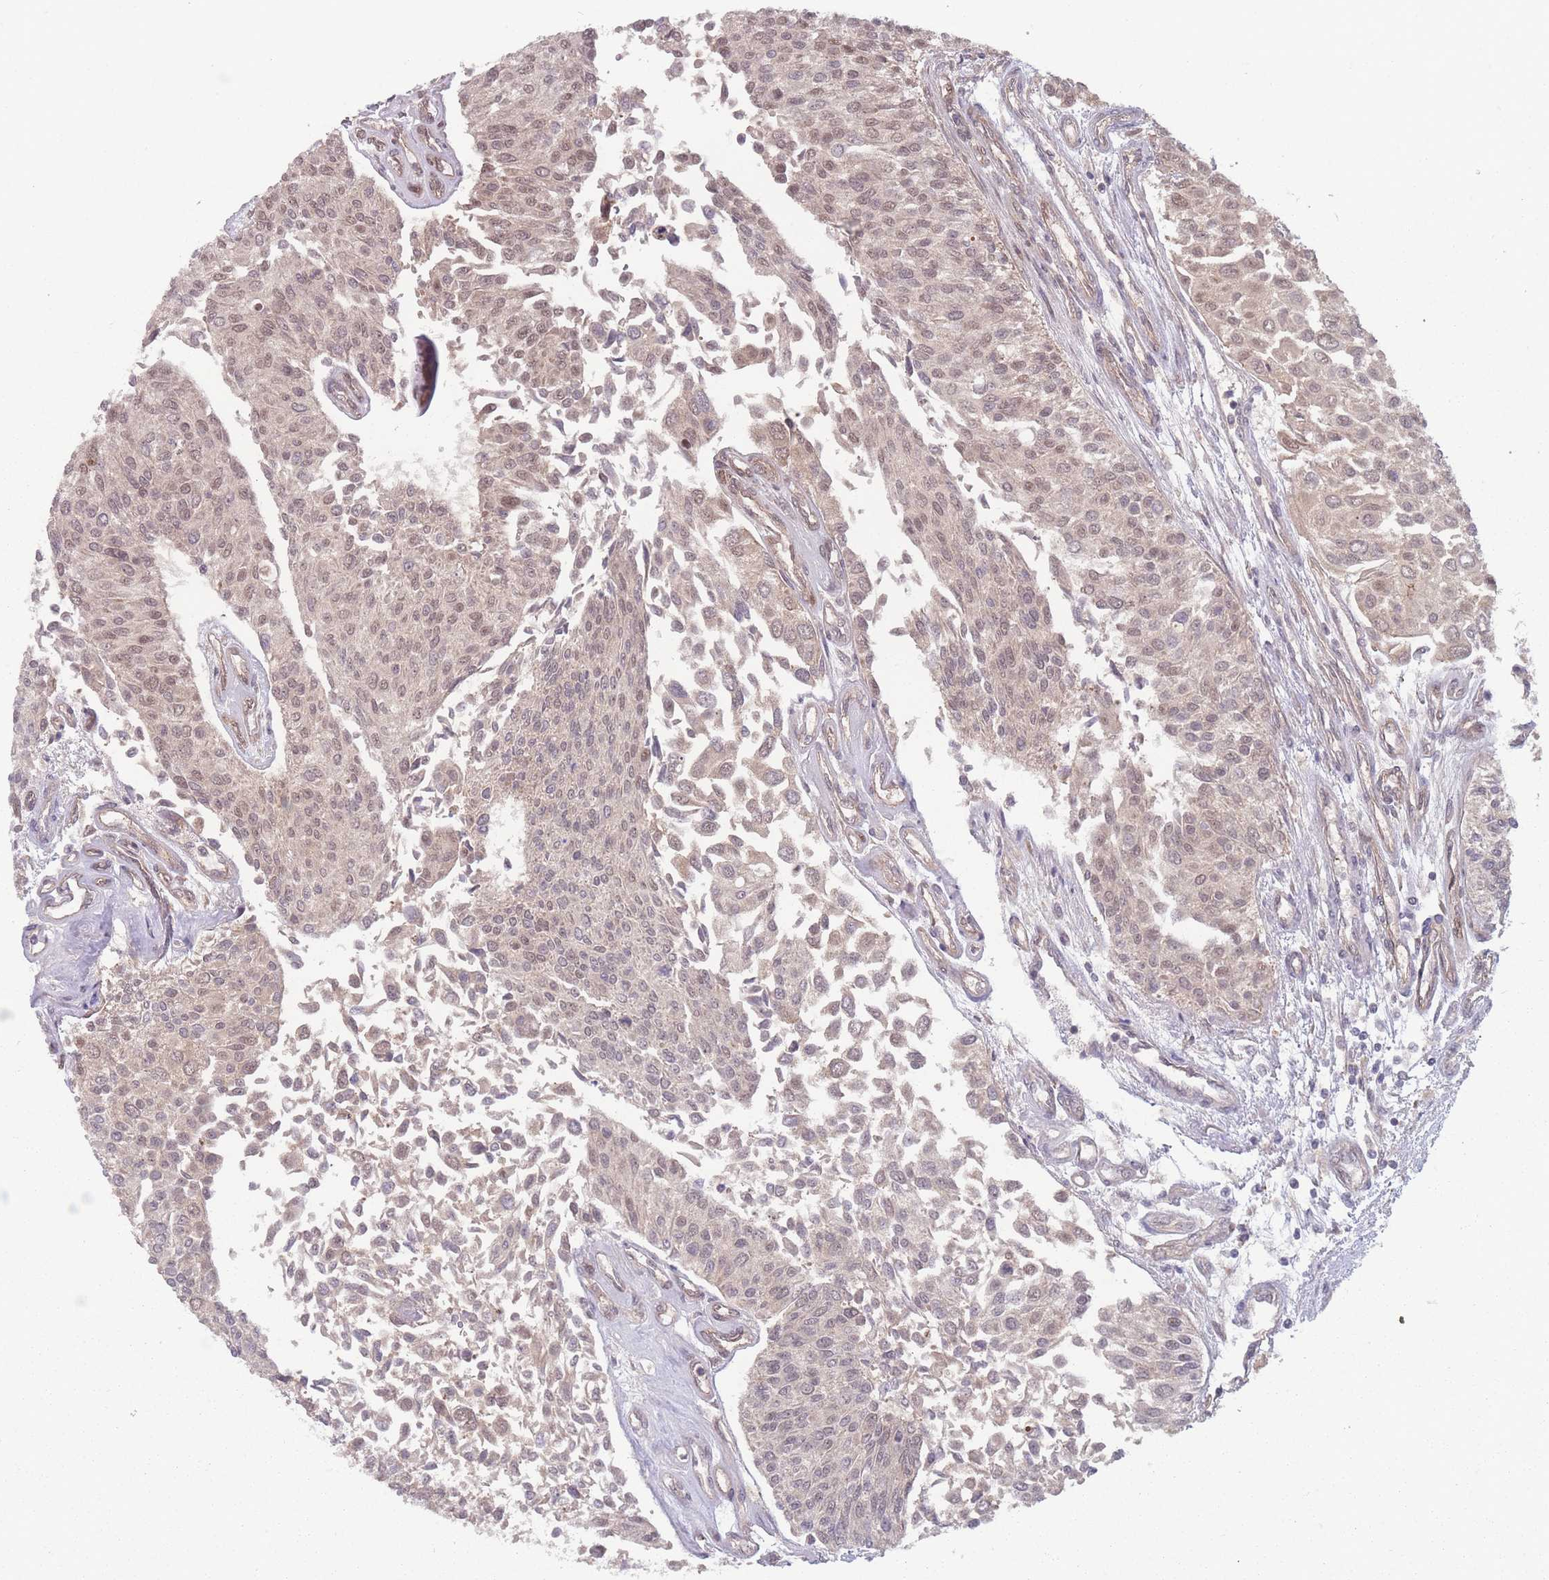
{"staining": {"intensity": "moderate", "quantity": ">75%", "location": "nuclear"}, "tissue": "urothelial cancer", "cell_type": "Tumor cells", "image_type": "cancer", "snomed": [{"axis": "morphology", "description": "Urothelial carcinoma, NOS"}, {"axis": "topography", "description": "Urinary bladder"}], "caption": "A micrograph of transitional cell carcinoma stained for a protein reveals moderate nuclear brown staining in tumor cells. The protein of interest is stained brown, and the nuclei are stained in blue (DAB (3,3'-diaminobenzidine) IHC with brightfield microscopy, high magnification).", "gene": "RPS18", "patient": {"sex": "male", "age": 55}}